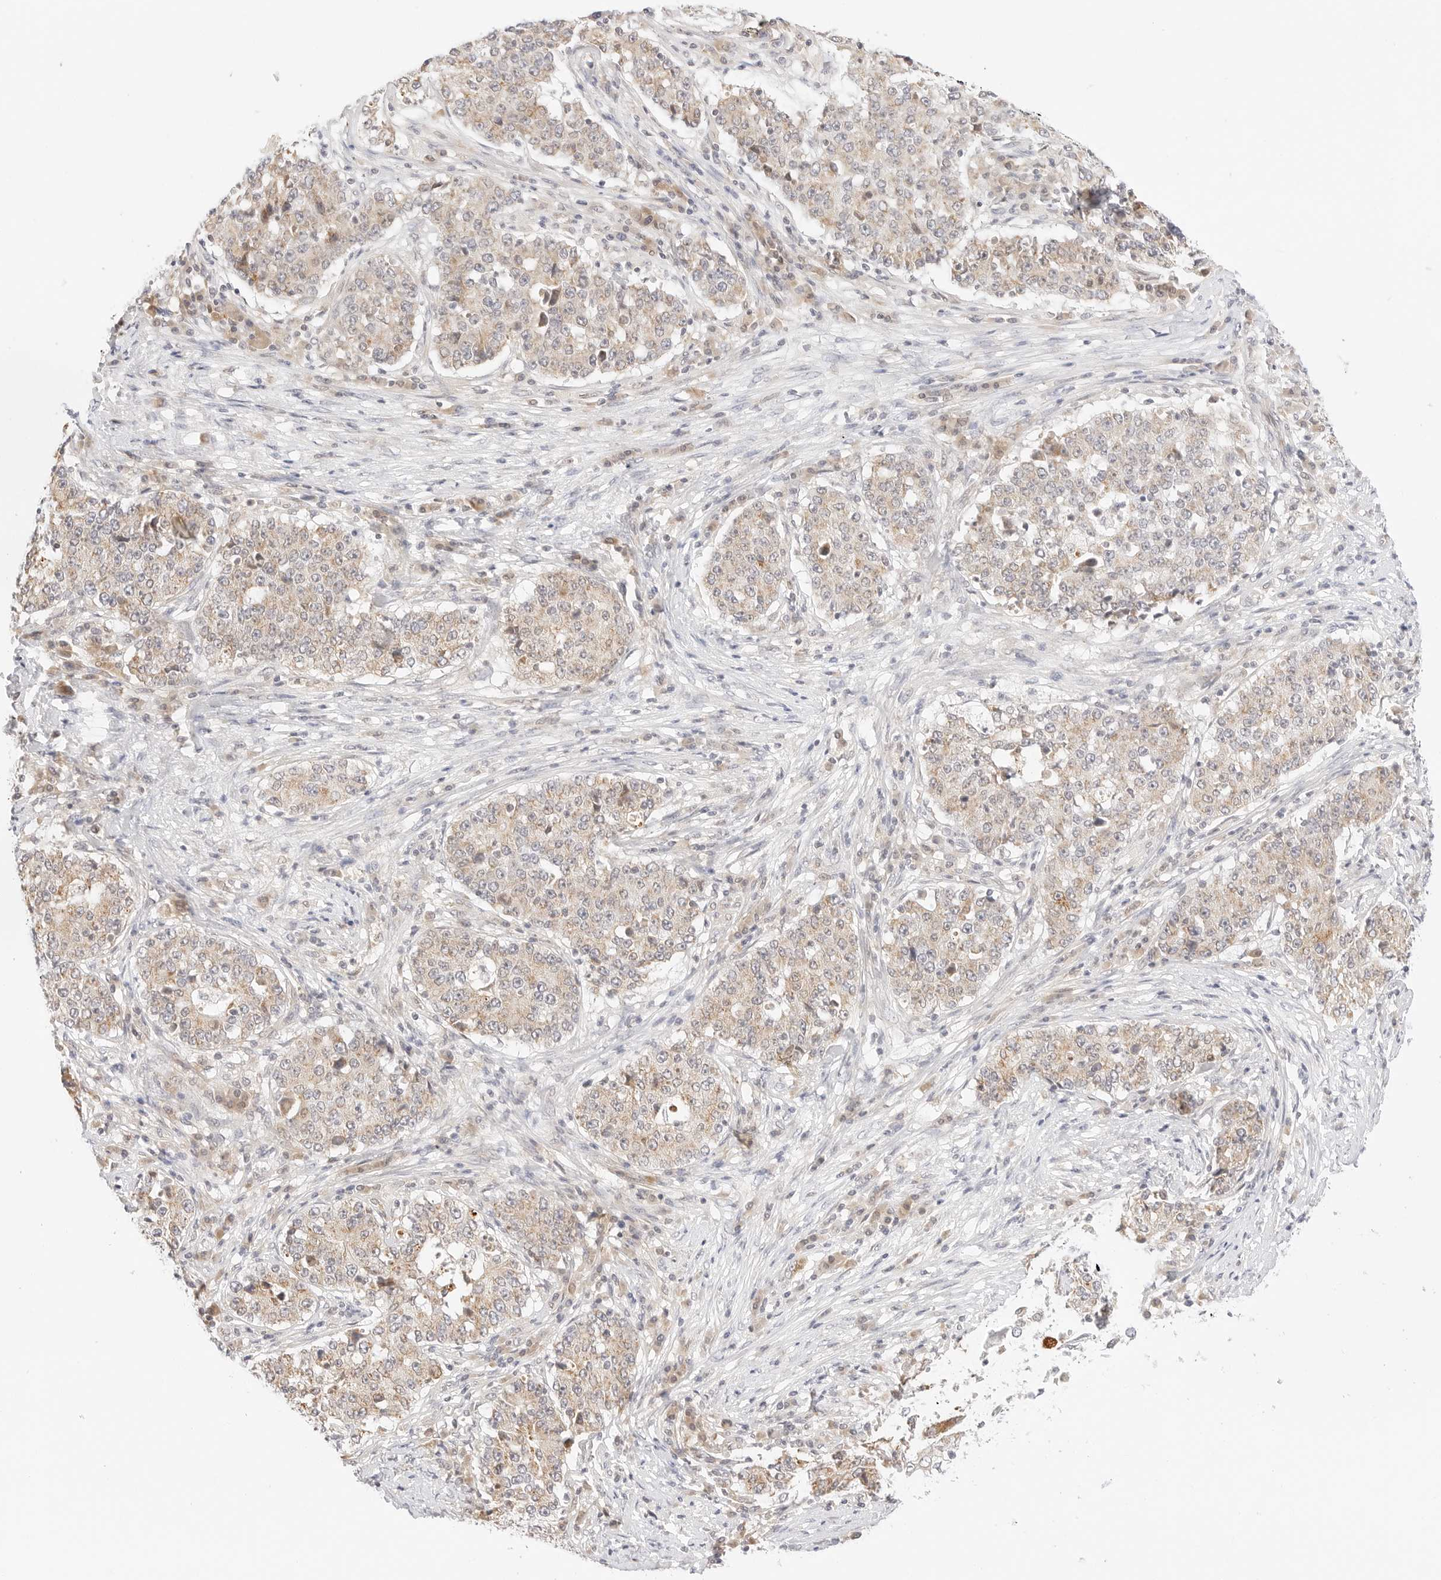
{"staining": {"intensity": "moderate", "quantity": ">75%", "location": "cytoplasmic/membranous"}, "tissue": "stomach cancer", "cell_type": "Tumor cells", "image_type": "cancer", "snomed": [{"axis": "morphology", "description": "Adenocarcinoma, NOS"}, {"axis": "topography", "description": "Stomach"}], "caption": "A histopathology image showing moderate cytoplasmic/membranous expression in about >75% of tumor cells in stomach adenocarcinoma, as visualized by brown immunohistochemical staining.", "gene": "ERO1B", "patient": {"sex": "male", "age": 59}}